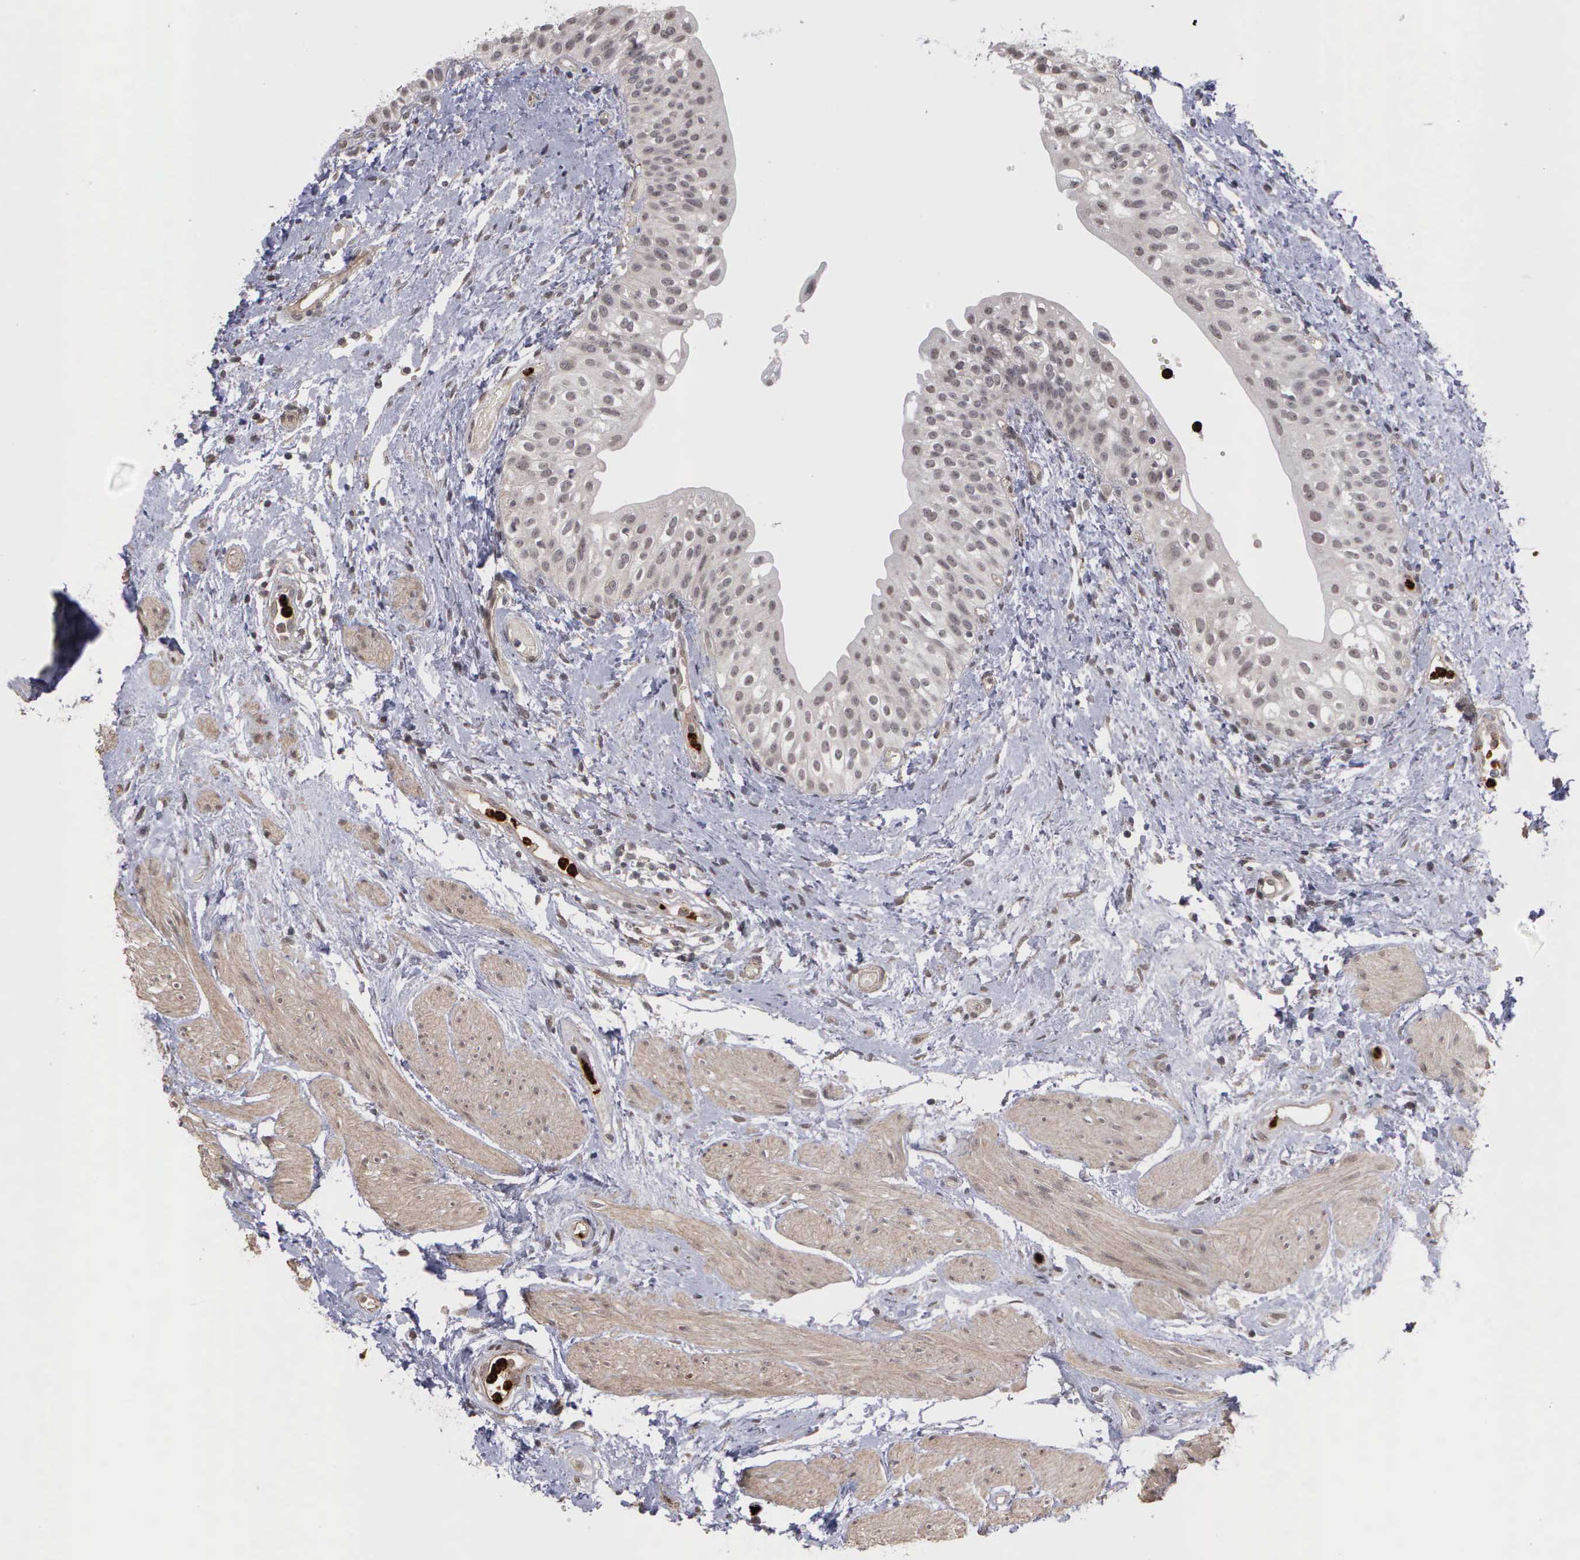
{"staining": {"intensity": "negative", "quantity": "none", "location": "none"}, "tissue": "urinary bladder", "cell_type": "Urothelial cells", "image_type": "normal", "snomed": [{"axis": "morphology", "description": "Normal tissue, NOS"}, {"axis": "topography", "description": "Urinary bladder"}], "caption": "DAB (3,3'-diaminobenzidine) immunohistochemical staining of normal urinary bladder exhibits no significant expression in urothelial cells.", "gene": "MMP9", "patient": {"sex": "female", "age": 55}}